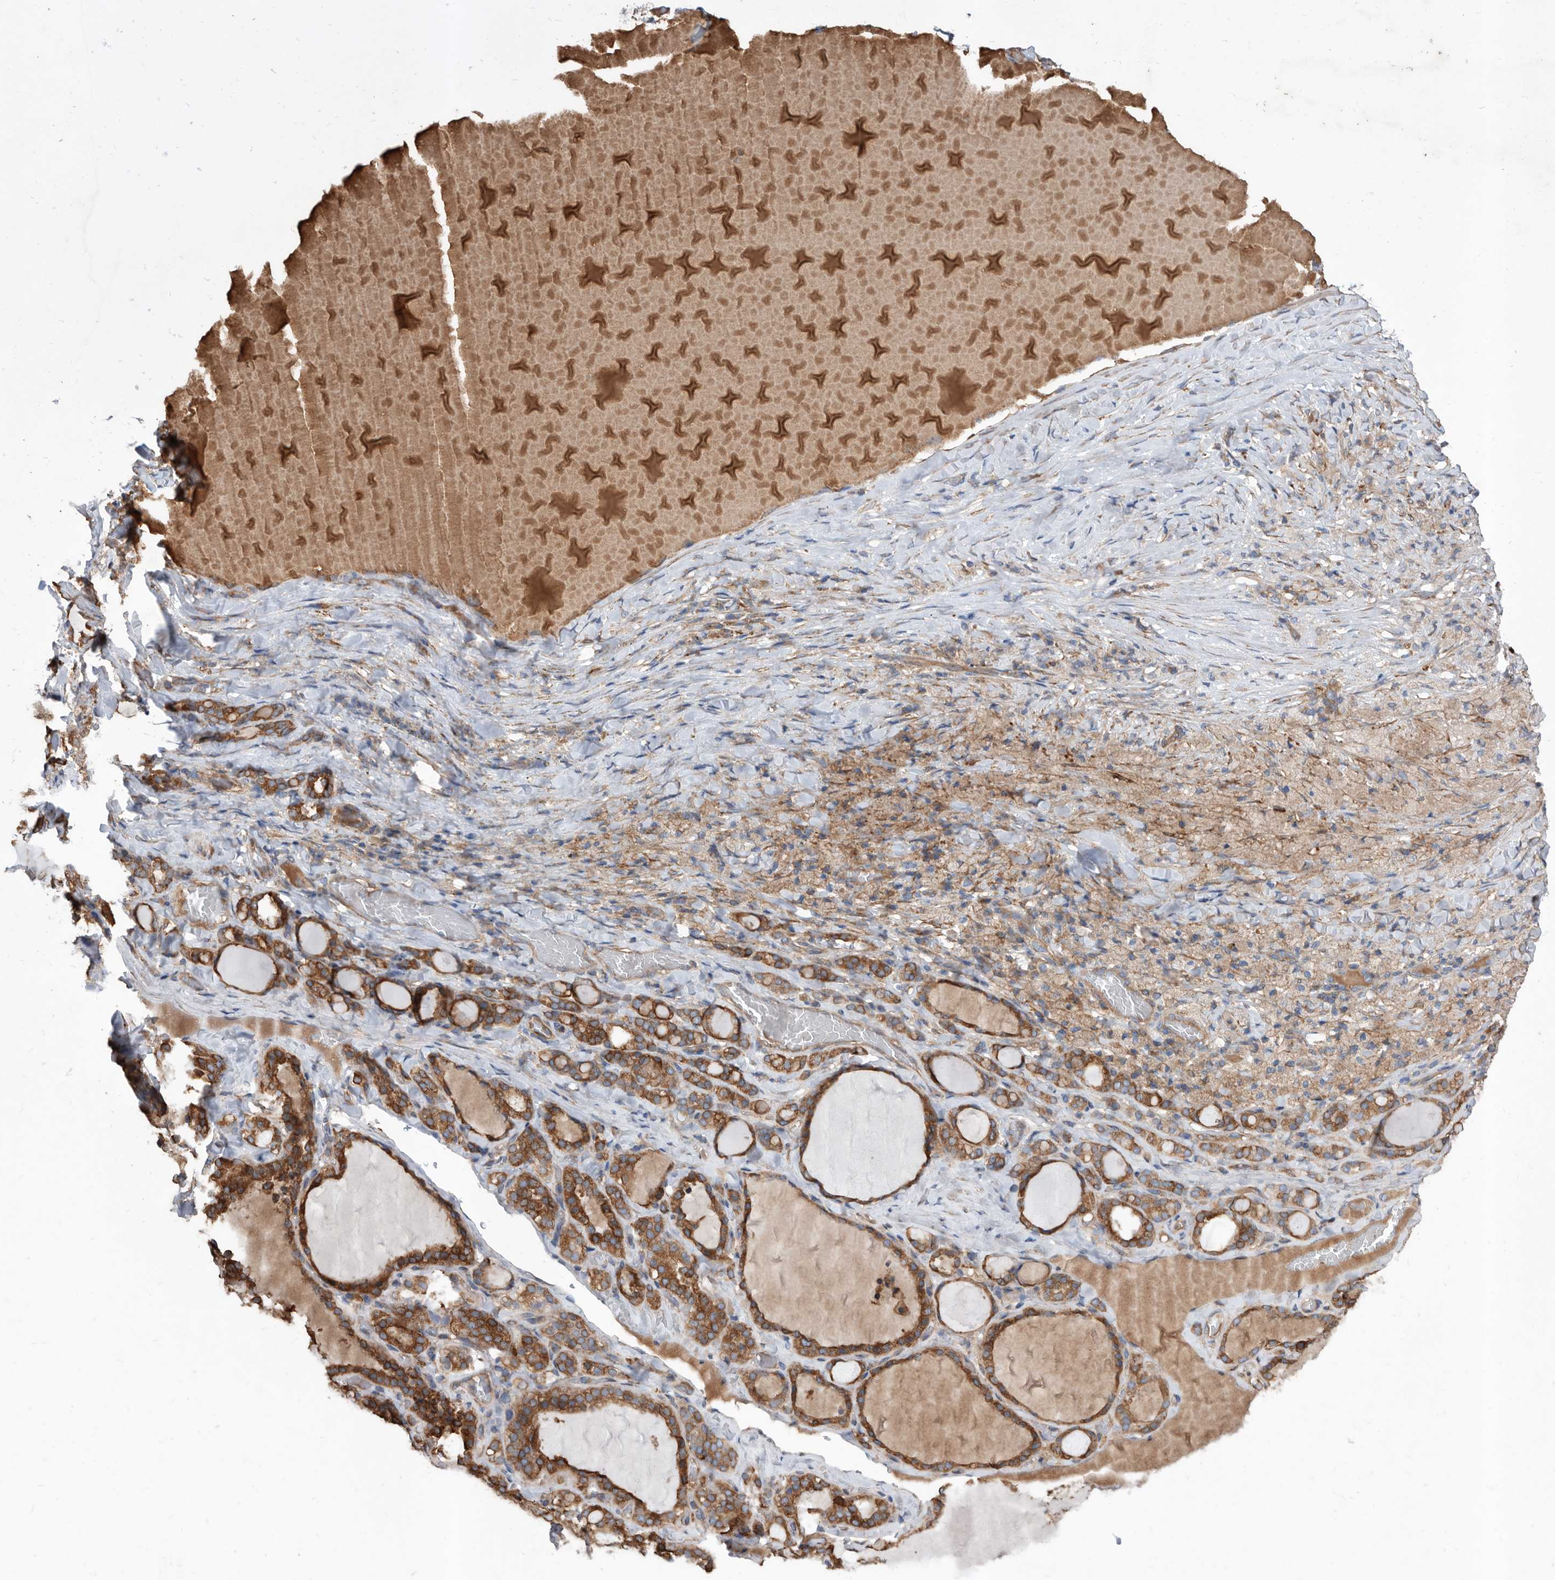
{"staining": {"intensity": "moderate", "quantity": ">75%", "location": "cytoplasmic/membranous"}, "tissue": "thyroid gland", "cell_type": "Glandular cells", "image_type": "normal", "snomed": [{"axis": "morphology", "description": "Normal tissue, NOS"}, {"axis": "topography", "description": "Thyroid gland"}], "caption": "A brown stain labels moderate cytoplasmic/membranous positivity of a protein in glandular cells of unremarkable thyroid gland.", "gene": "ATP13A3", "patient": {"sex": "female", "age": 22}}